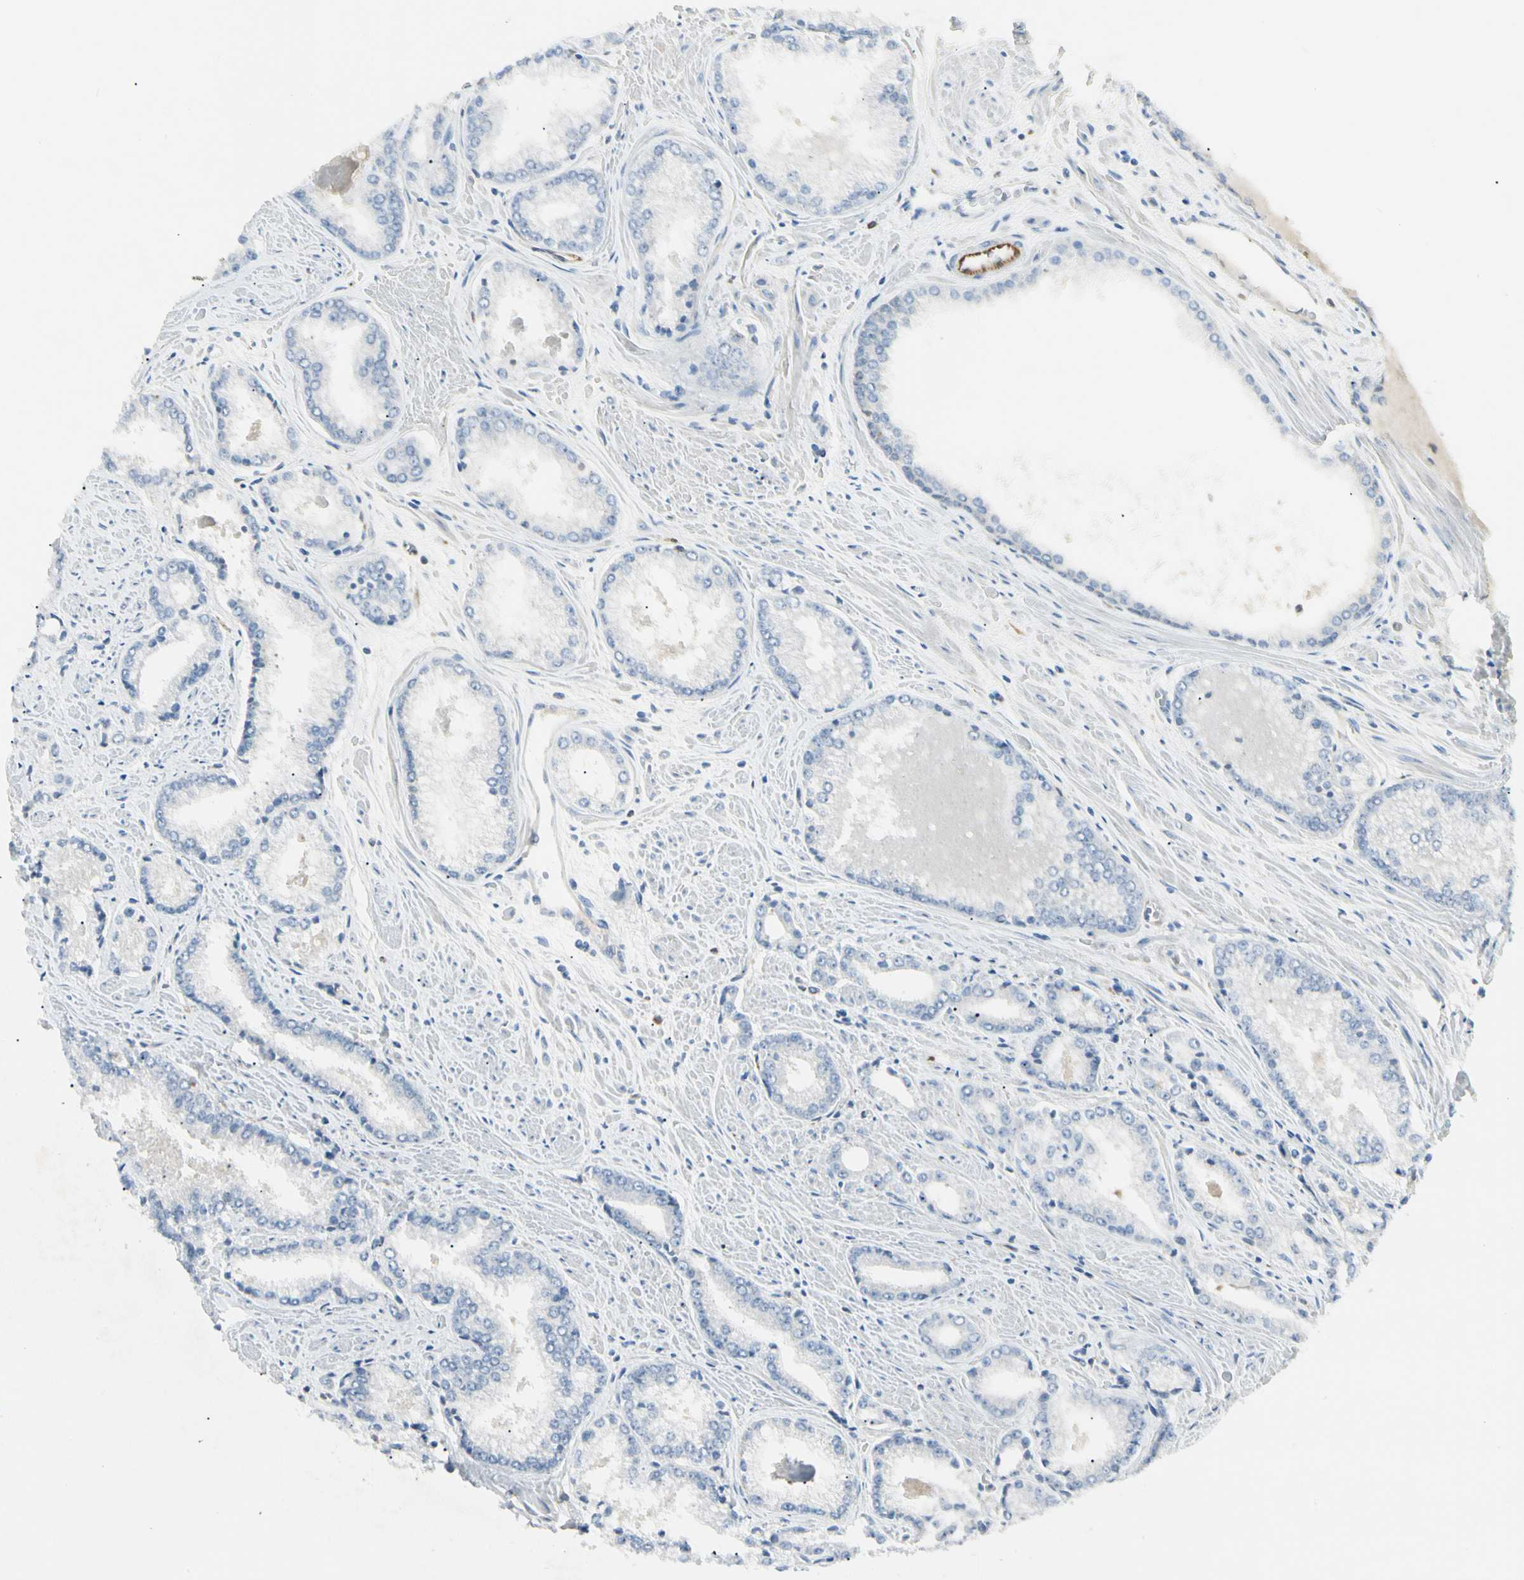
{"staining": {"intensity": "negative", "quantity": "none", "location": "none"}, "tissue": "prostate cancer", "cell_type": "Tumor cells", "image_type": "cancer", "snomed": [{"axis": "morphology", "description": "Adenocarcinoma, Low grade"}, {"axis": "topography", "description": "Prostate"}], "caption": "IHC of prostate cancer reveals no expression in tumor cells.", "gene": "LPCAT2", "patient": {"sex": "male", "age": 64}}